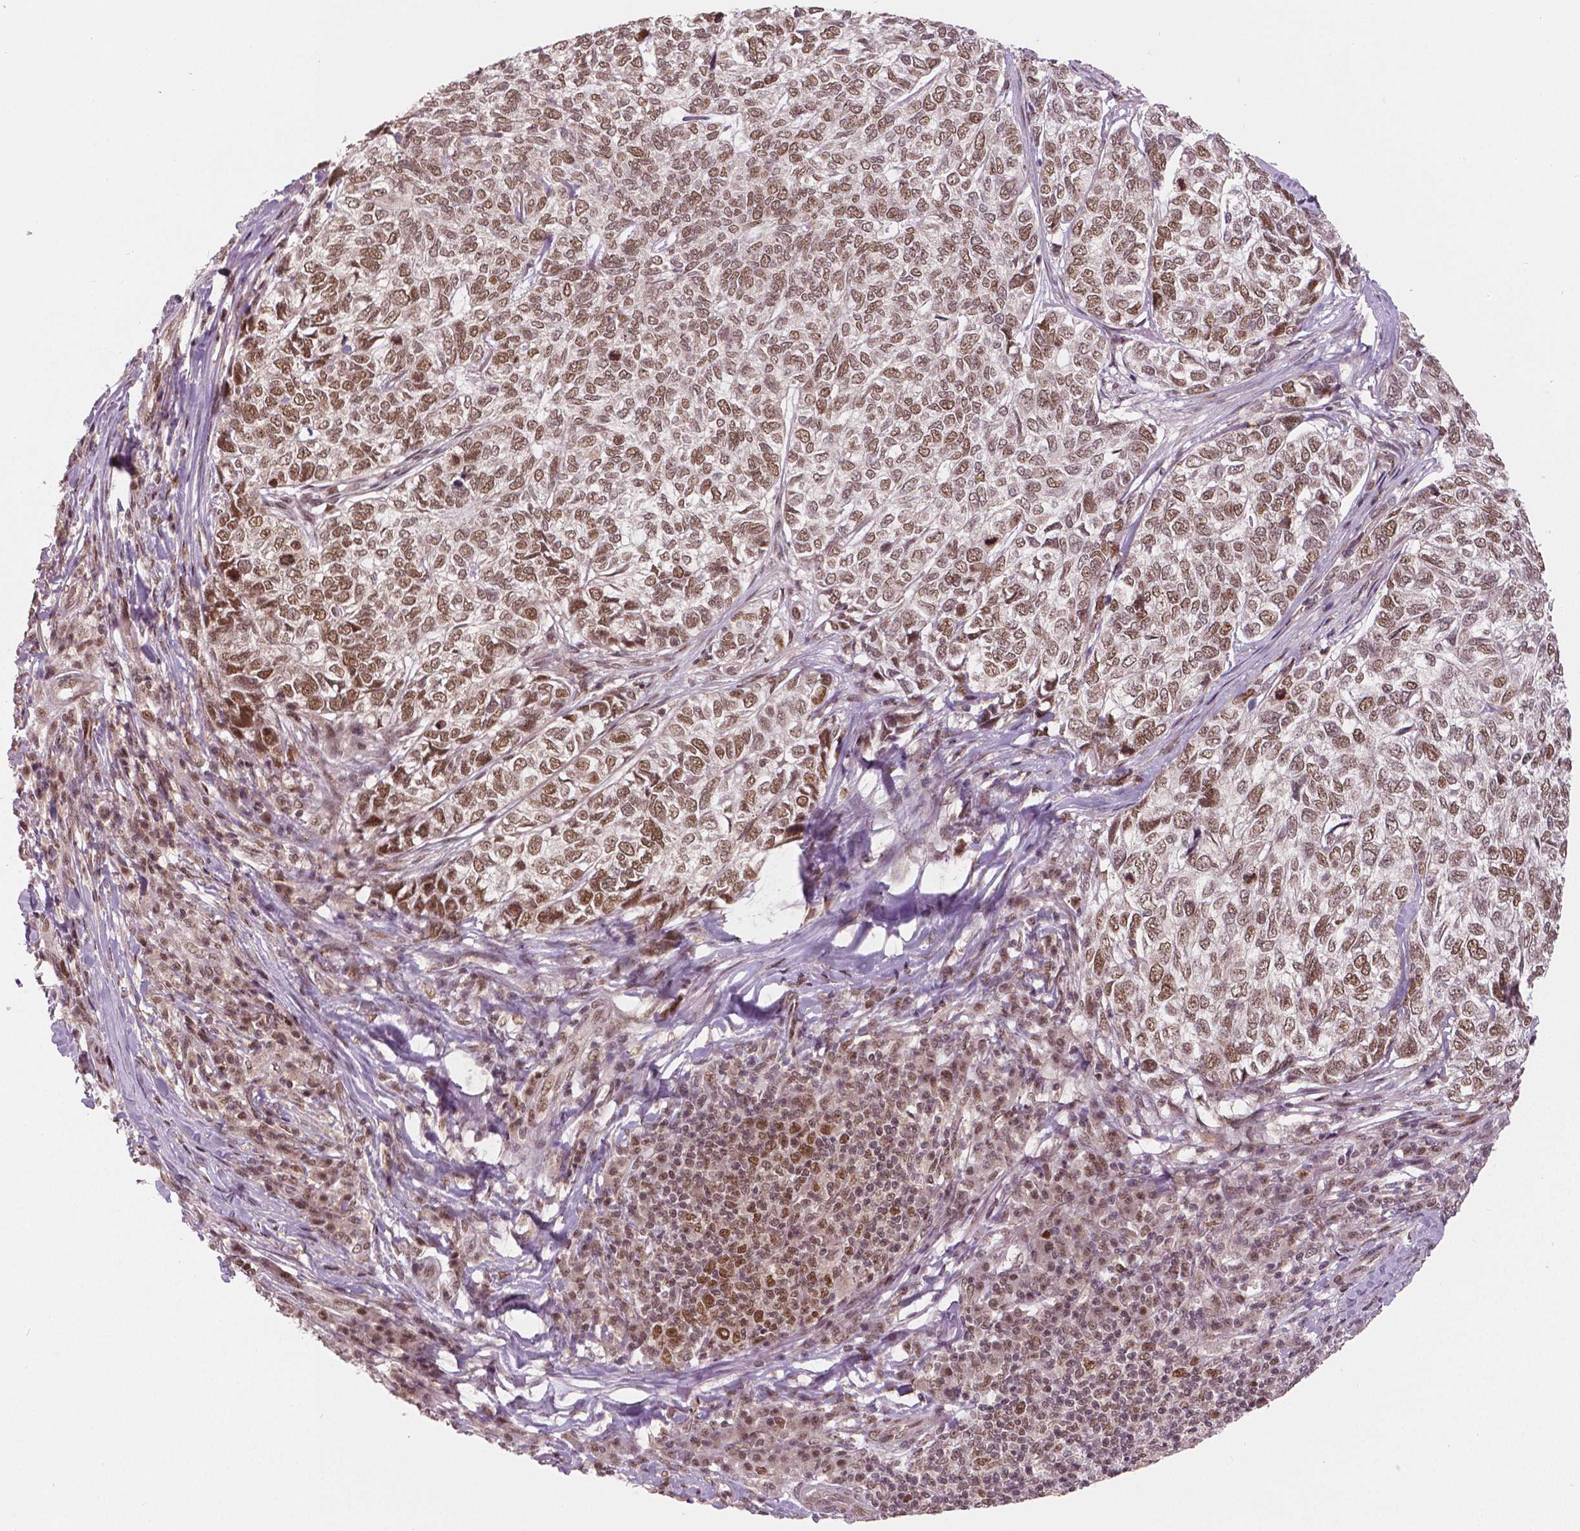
{"staining": {"intensity": "moderate", "quantity": ">75%", "location": "nuclear"}, "tissue": "skin cancer", "cell_type": "Tumor cells", "image_type": "cancer", "snomed": [{"axis": "morphology", "description": "Basal cell carcinoma"}, {"axis": "topography", "description": "Skin"}], "caption": "A brown stain highlights moderate nuclear positivity of a protein in human basal cell carcinoma (skin) tumor cells.", "gene": "NSD2", "patient": {"sex": "female", "age": 65}}